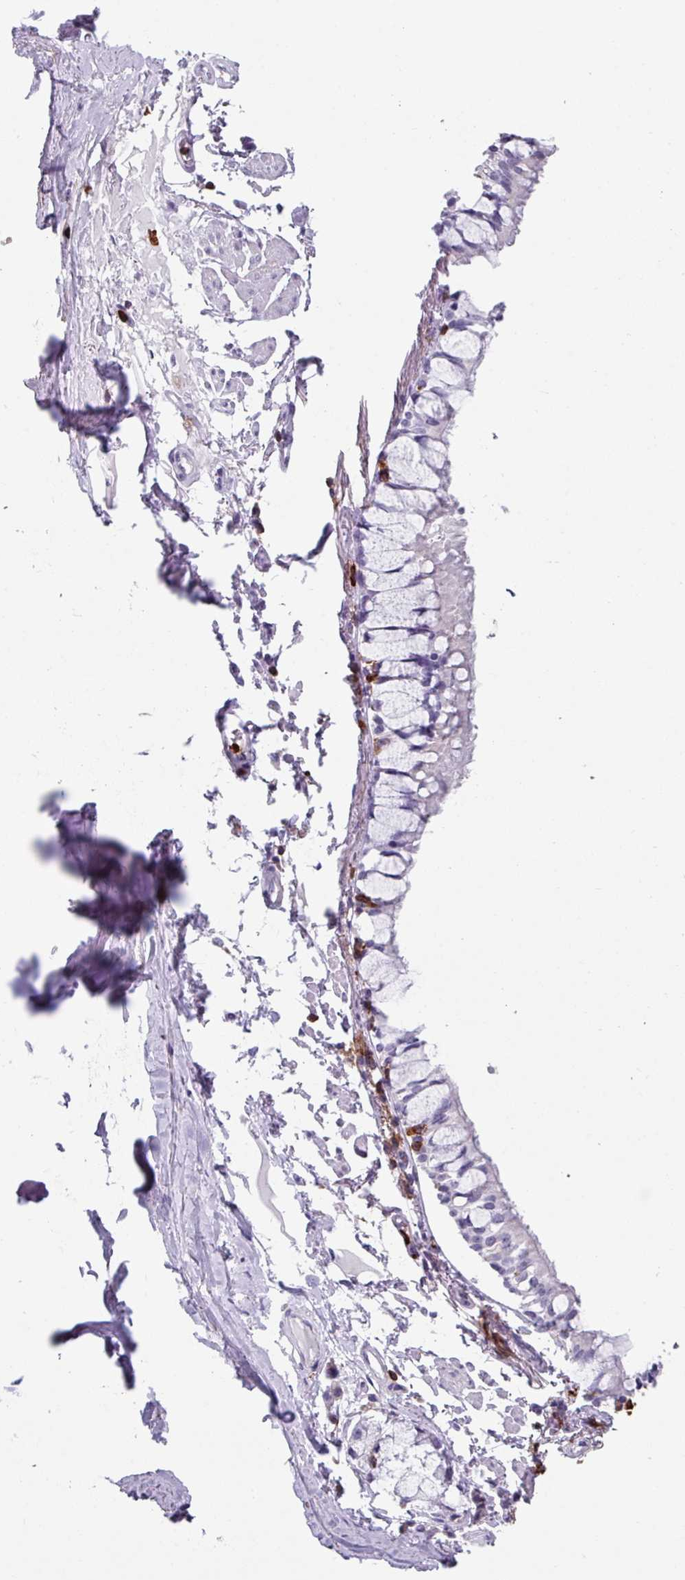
{"staining": {"intensity": "negative", "quantity": "none", "location": "none"}, "tissue": "bronchus", "cell_type": "Respiratory epithelial cells", "image_type": "normal", "snomed": [{"axis": "morphology", "description": "Normal tissue, NOS"}, {"axis": "topography", "description": "Bronchus"}], "caption": "Immunohistochemistry photomicrograph of normal bronchus: bronchus stained with DAB (3,3'-diaminobenzidine) shows no significant protein positivity in respiratory epithelial cells. Brightfield microscopy of IHC stained with DAB (brown) and hematoxylin (blue), captured at high magnification.", "gene": "EXOSC5", "patient": {"sex": "male", "age": 70}}